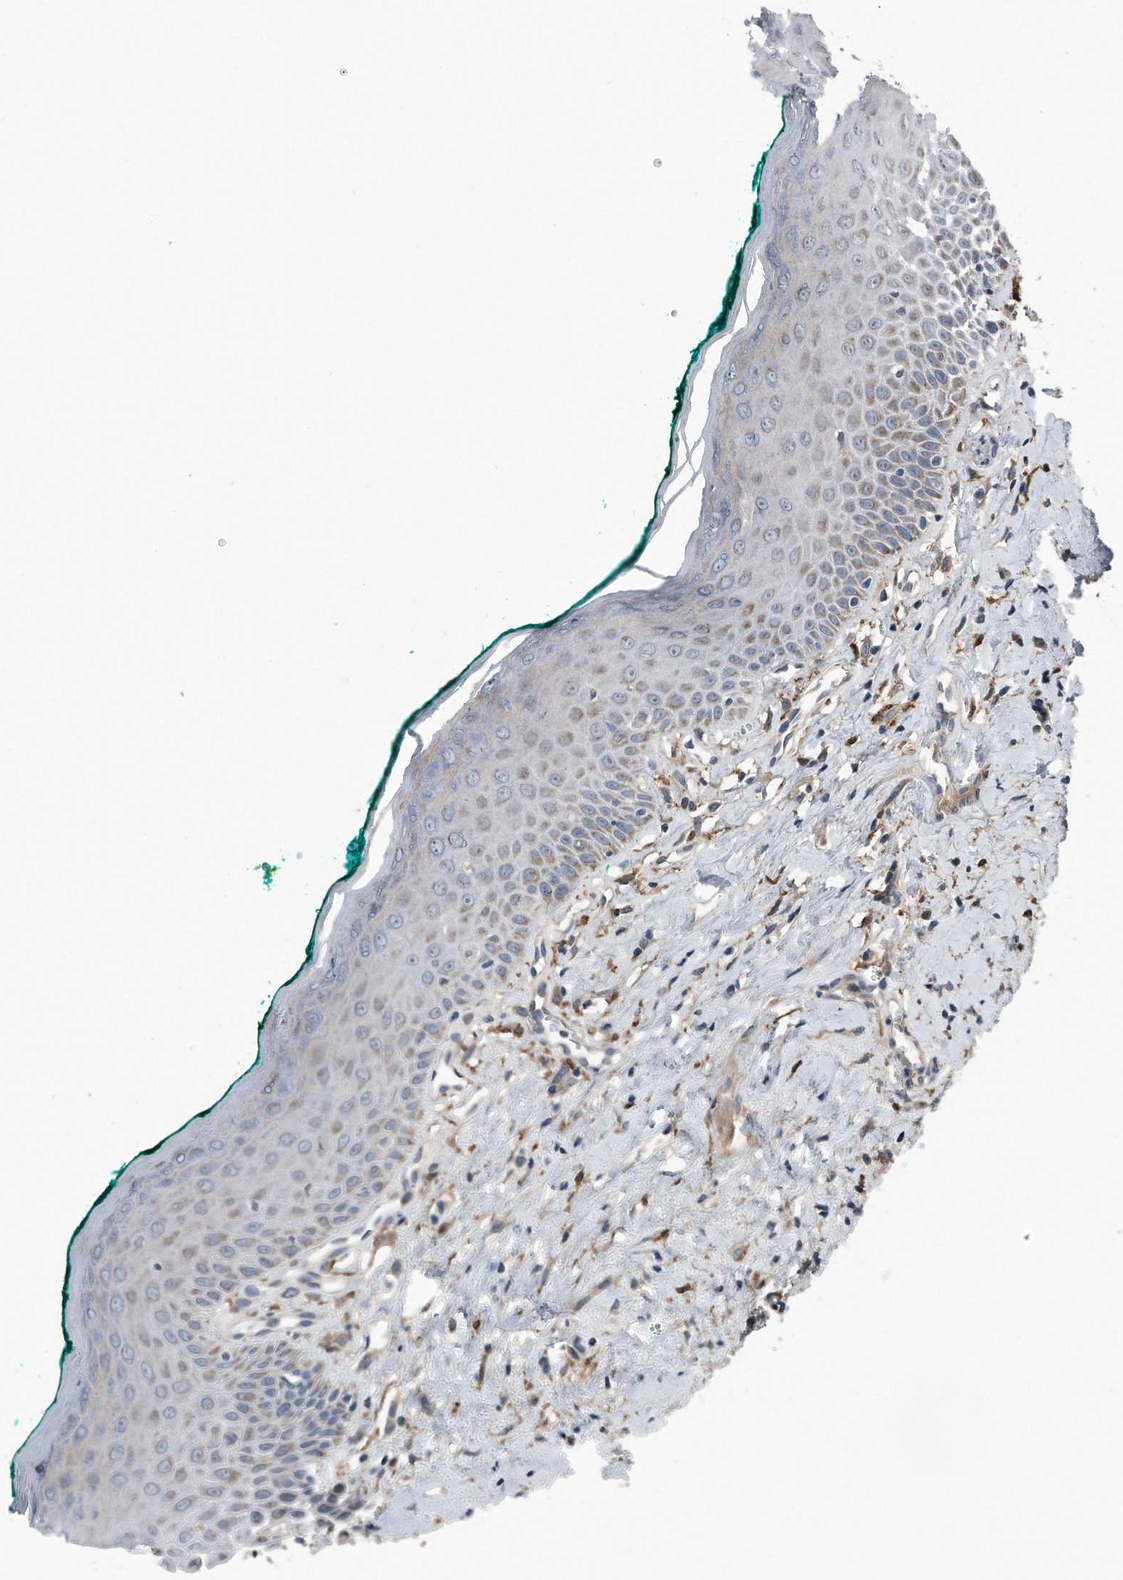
{"staining": {"intensity": "weak", "quantity": "<25%", "location": "cytoplasmic/membranous"}, "tissue": "oral mucosa", "cell_type": "Squamous epithelial cells", "image_type": "normal", "snomed": [{"axis": "morphology", "description": "Normal tissue, NOS"}, {"axis": "topography", "description": "Oral tissue"}], "caption": "A histopathology image of oral mucosa stained for a protein exhibits no brown staining in squamous epithelial cells.", "gene": "DST", "patient": {"sex": "female", "age": 70}}